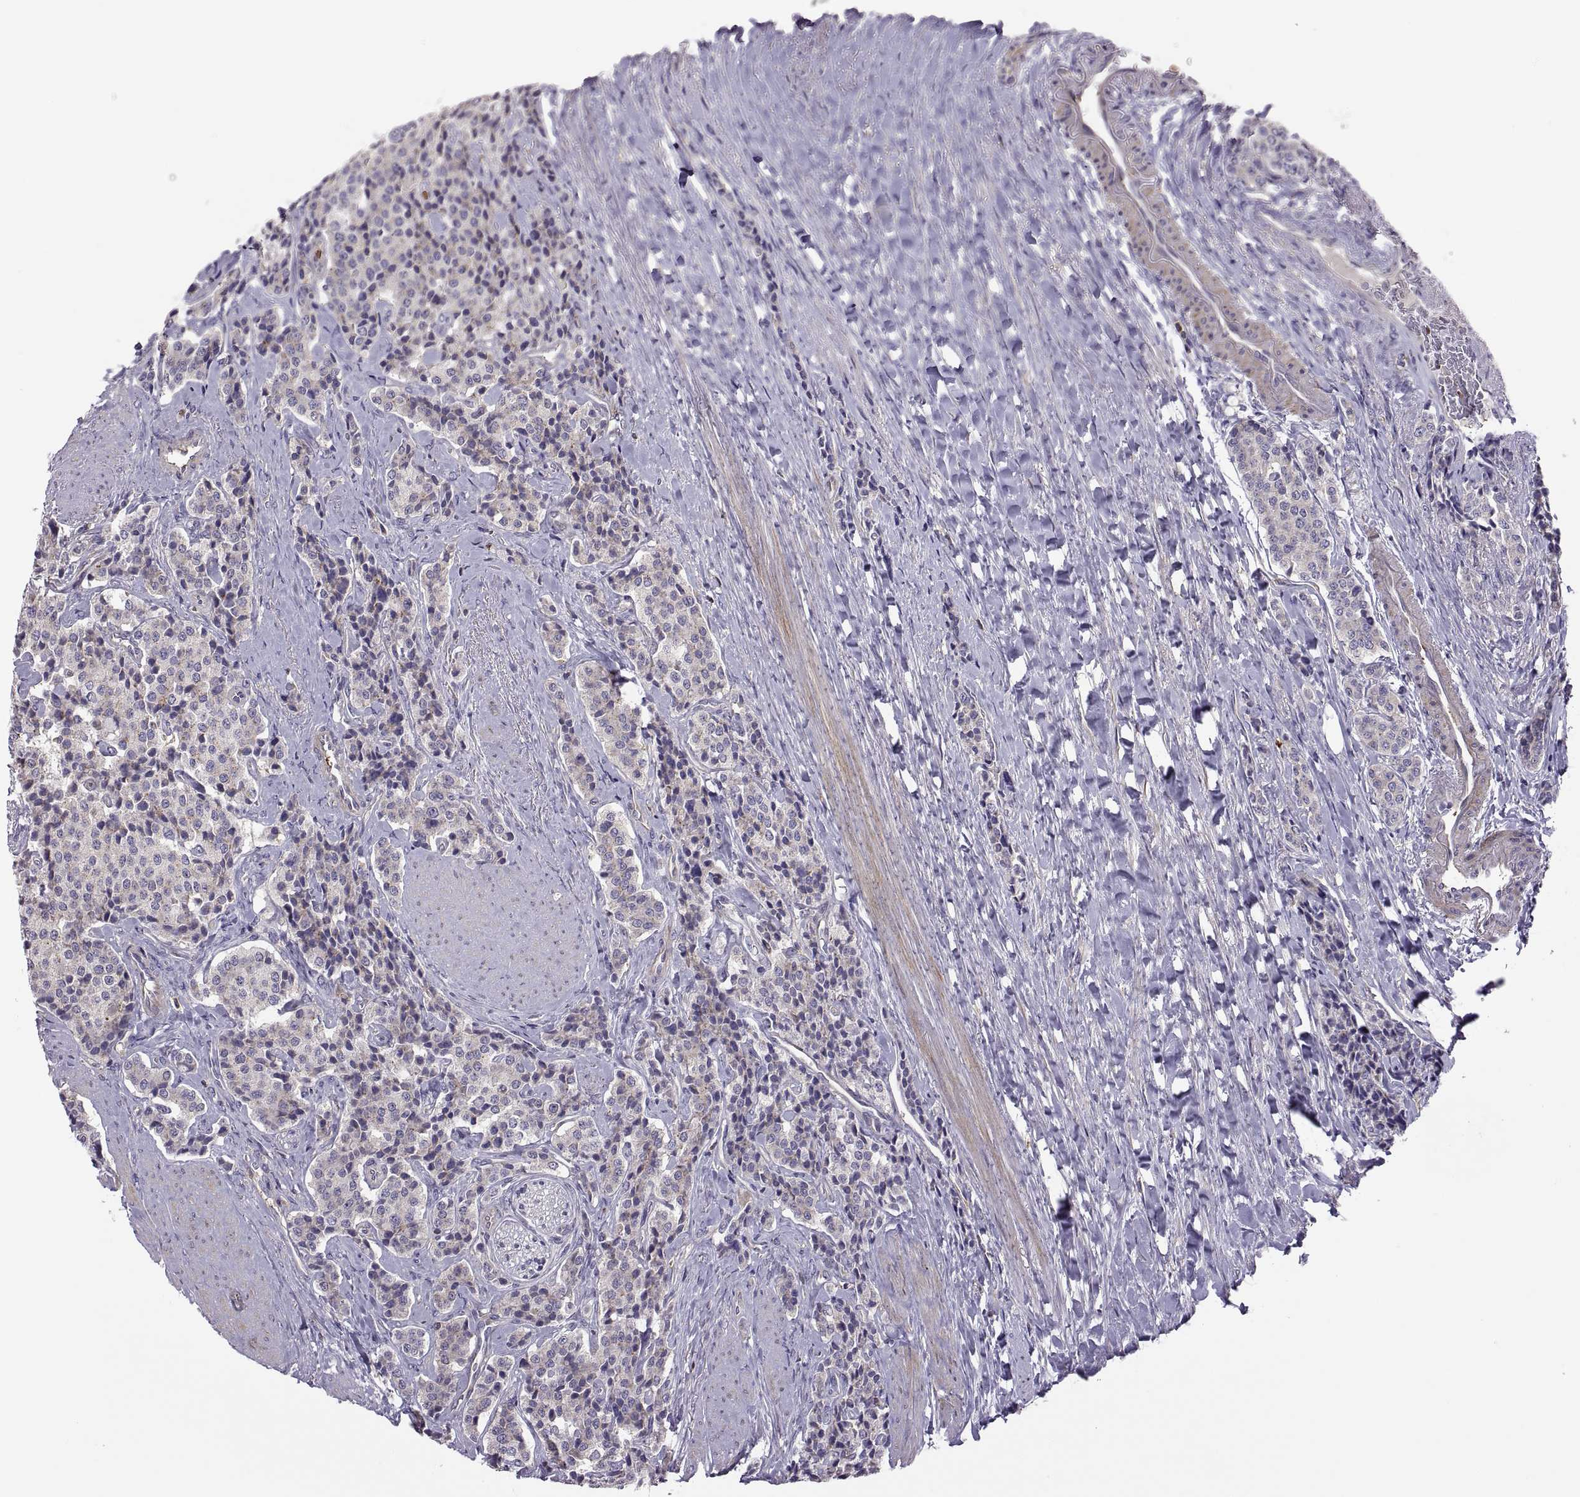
{"staining": {"intensity": "weak", "quantity": "<25%", "location": "cytoplasmic/membranous"}, "tissue": "carcinoid", "cell_type": "Tumor cells", "image_type": "cancer", "snomed": [{"axis": "morphology", "description": "Carcinoid, malignant, NOS"}, {"axis": "topography", "description": "Small intestine"}], "caption": "Image shows no significant protein staining in tumor cells of carcinoid.", "gene": "SPATA32", "patient": {"sex": "female", "age": 58}}